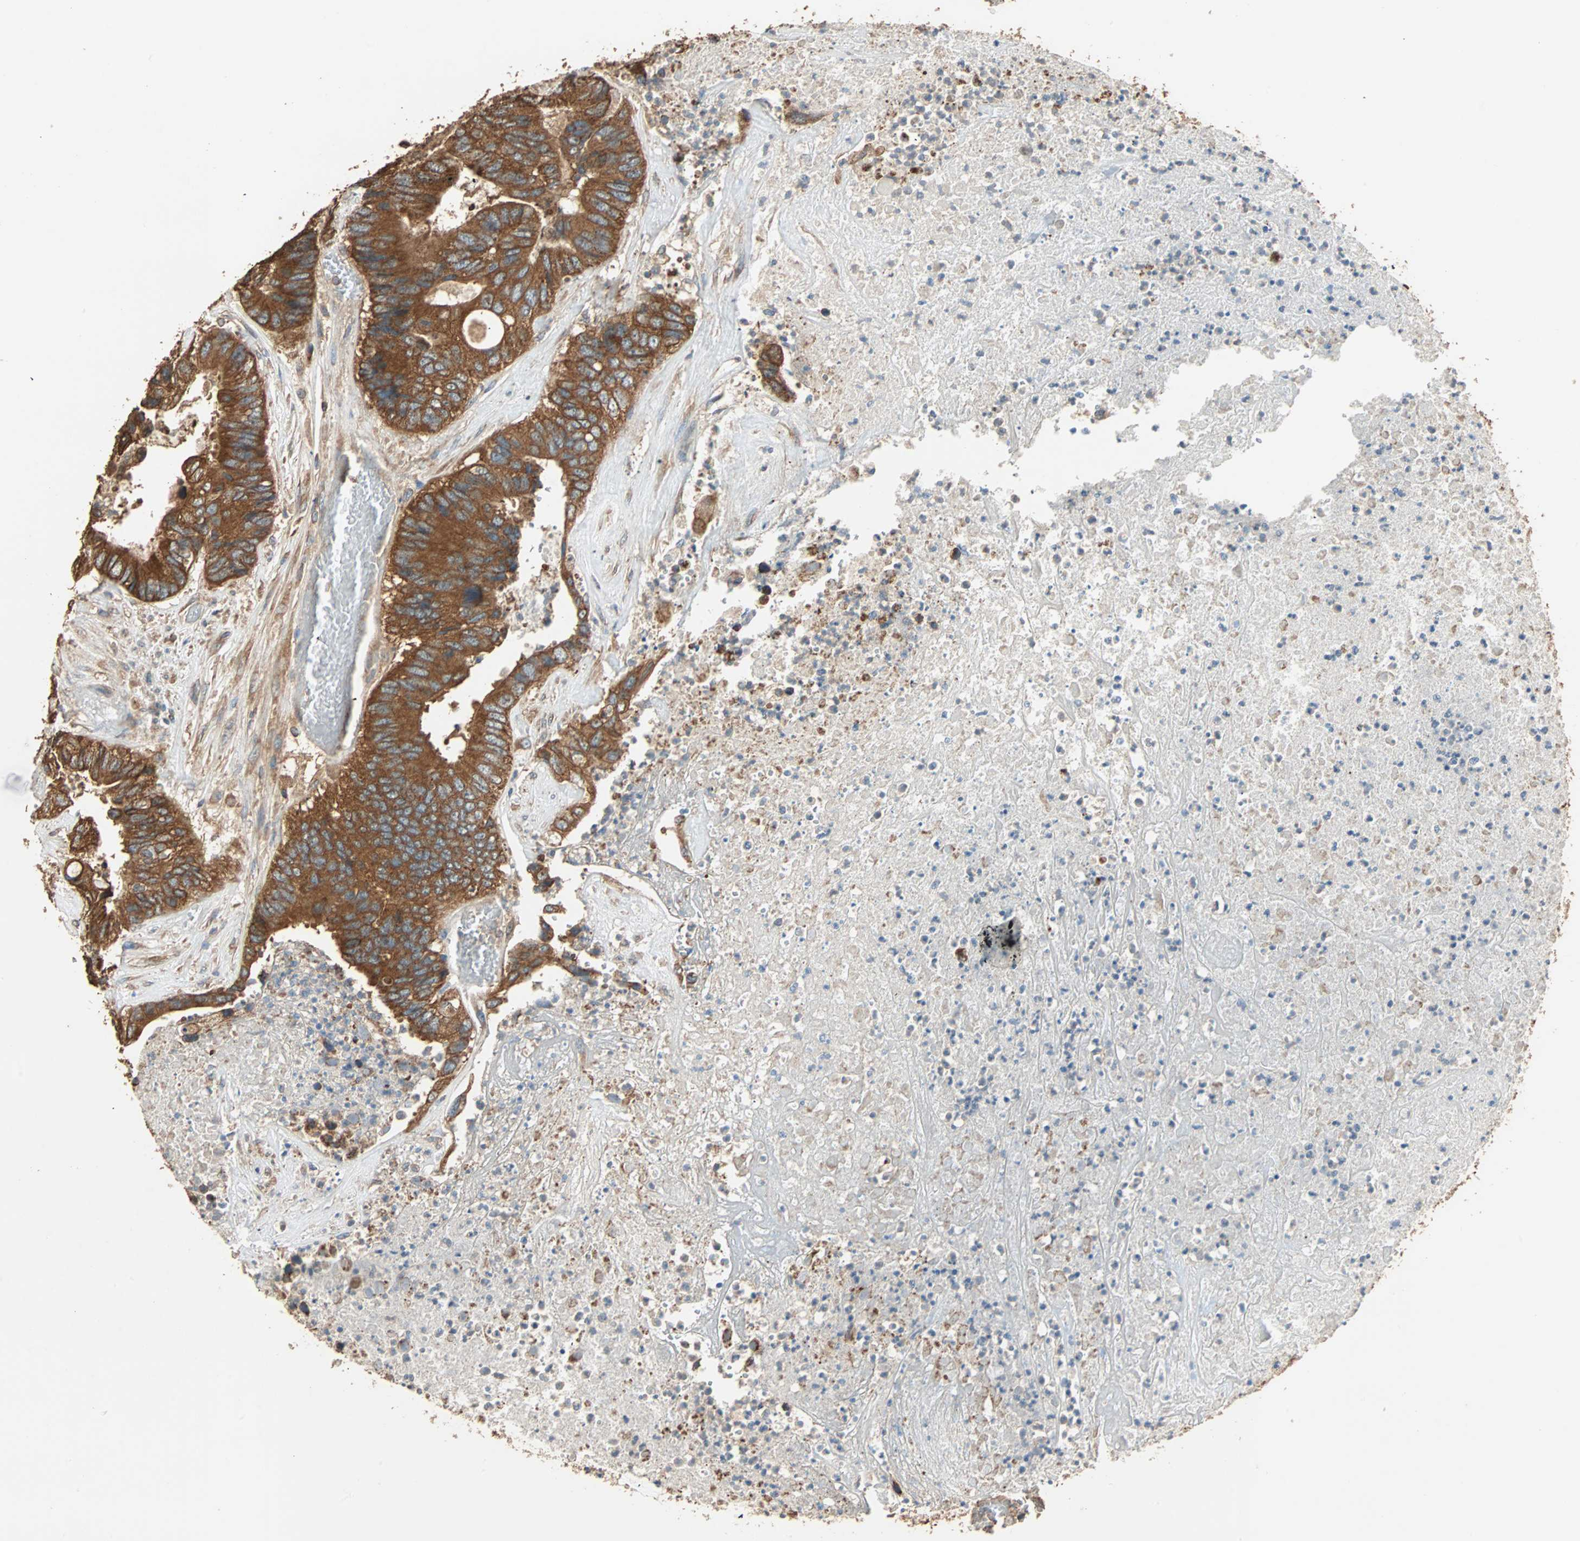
{"staining": {"intensity": "strong", "quantity": ">75%", "location": "cytoplasmic/membranous"}, "tissue": "colorectal cancer", "cell_type": "Tumor cells", "image_type": "cancer", "snomed": [{"axis": "morphology", "description": "Adenocarcinoma, NOS"}, {"axis": "topography", "description": "Rectum"}], "caption": "Immunohistochemical staining of colorectal cancer (adenocarcinoma) shows strong cytoplasmic/membranous protein positivity in approximately >75% of tumor cells.", "gene": "EIF4G2", "patient": {"sex": "male", "age": 55}}